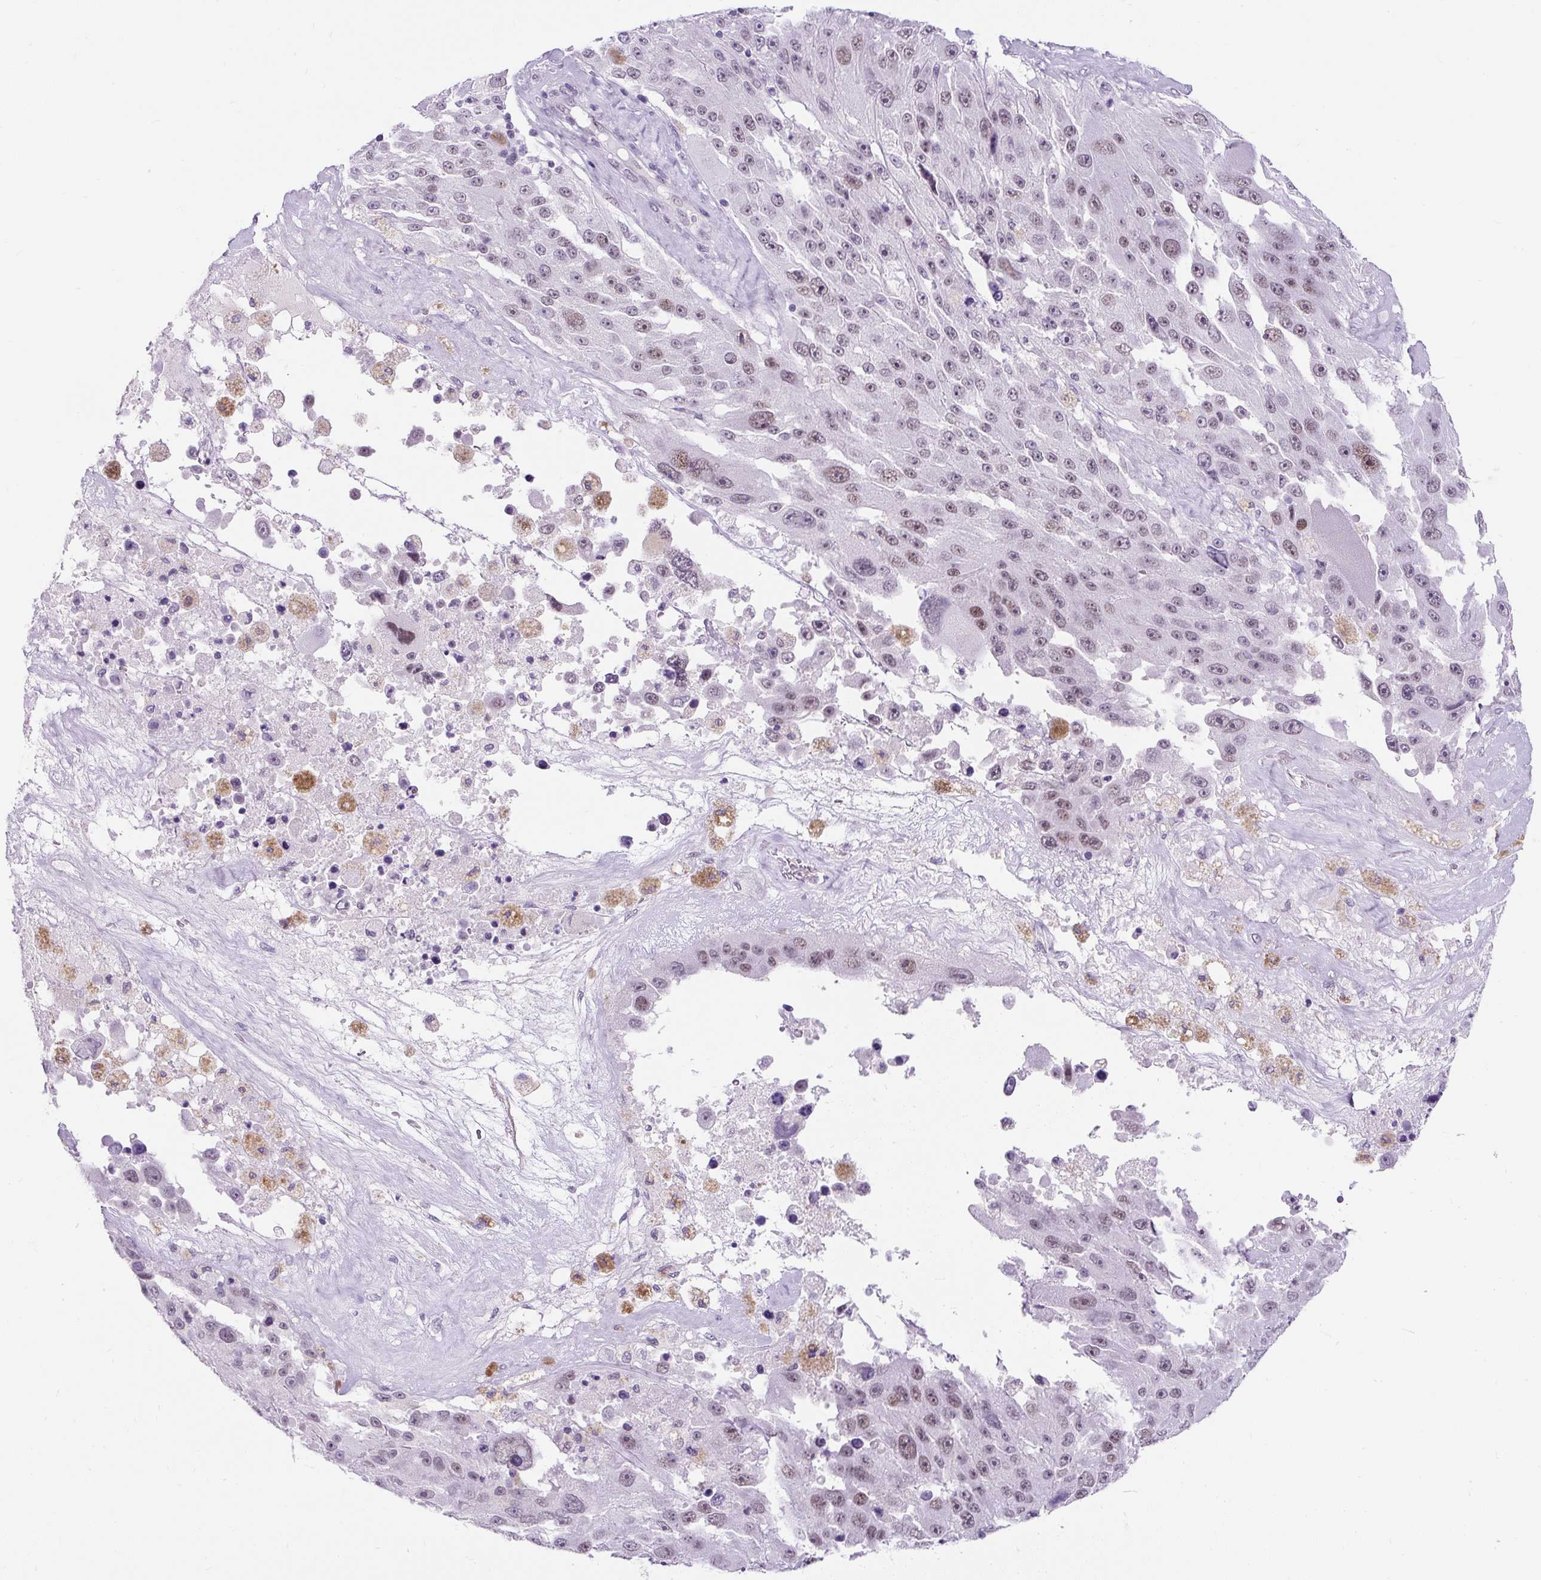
{"staining": {"intensity": "moderate", "quantity": "25%-75%", "location": "nuclear"}, "tissue": "melanoma", "cell_type": "Tumor cells", "image_type": "cancer", "snomed": [{"axis": "morphology", "description": "Malignant melanoma, Metastatic site"}, {"axis": "topography", "description": "Lymph node"}], "caption": "DAB immunohistochemical staining of melanoma displays moderate nuclear protein staining in approximately 25%-75% of tumor cells. (DAB (3,3'-diaminobenzidine) IHC, brown staining for protein, blue staining for nuclei).", "gene": "PLCXD2", "patient": {"sex": "male", "age": 62}}